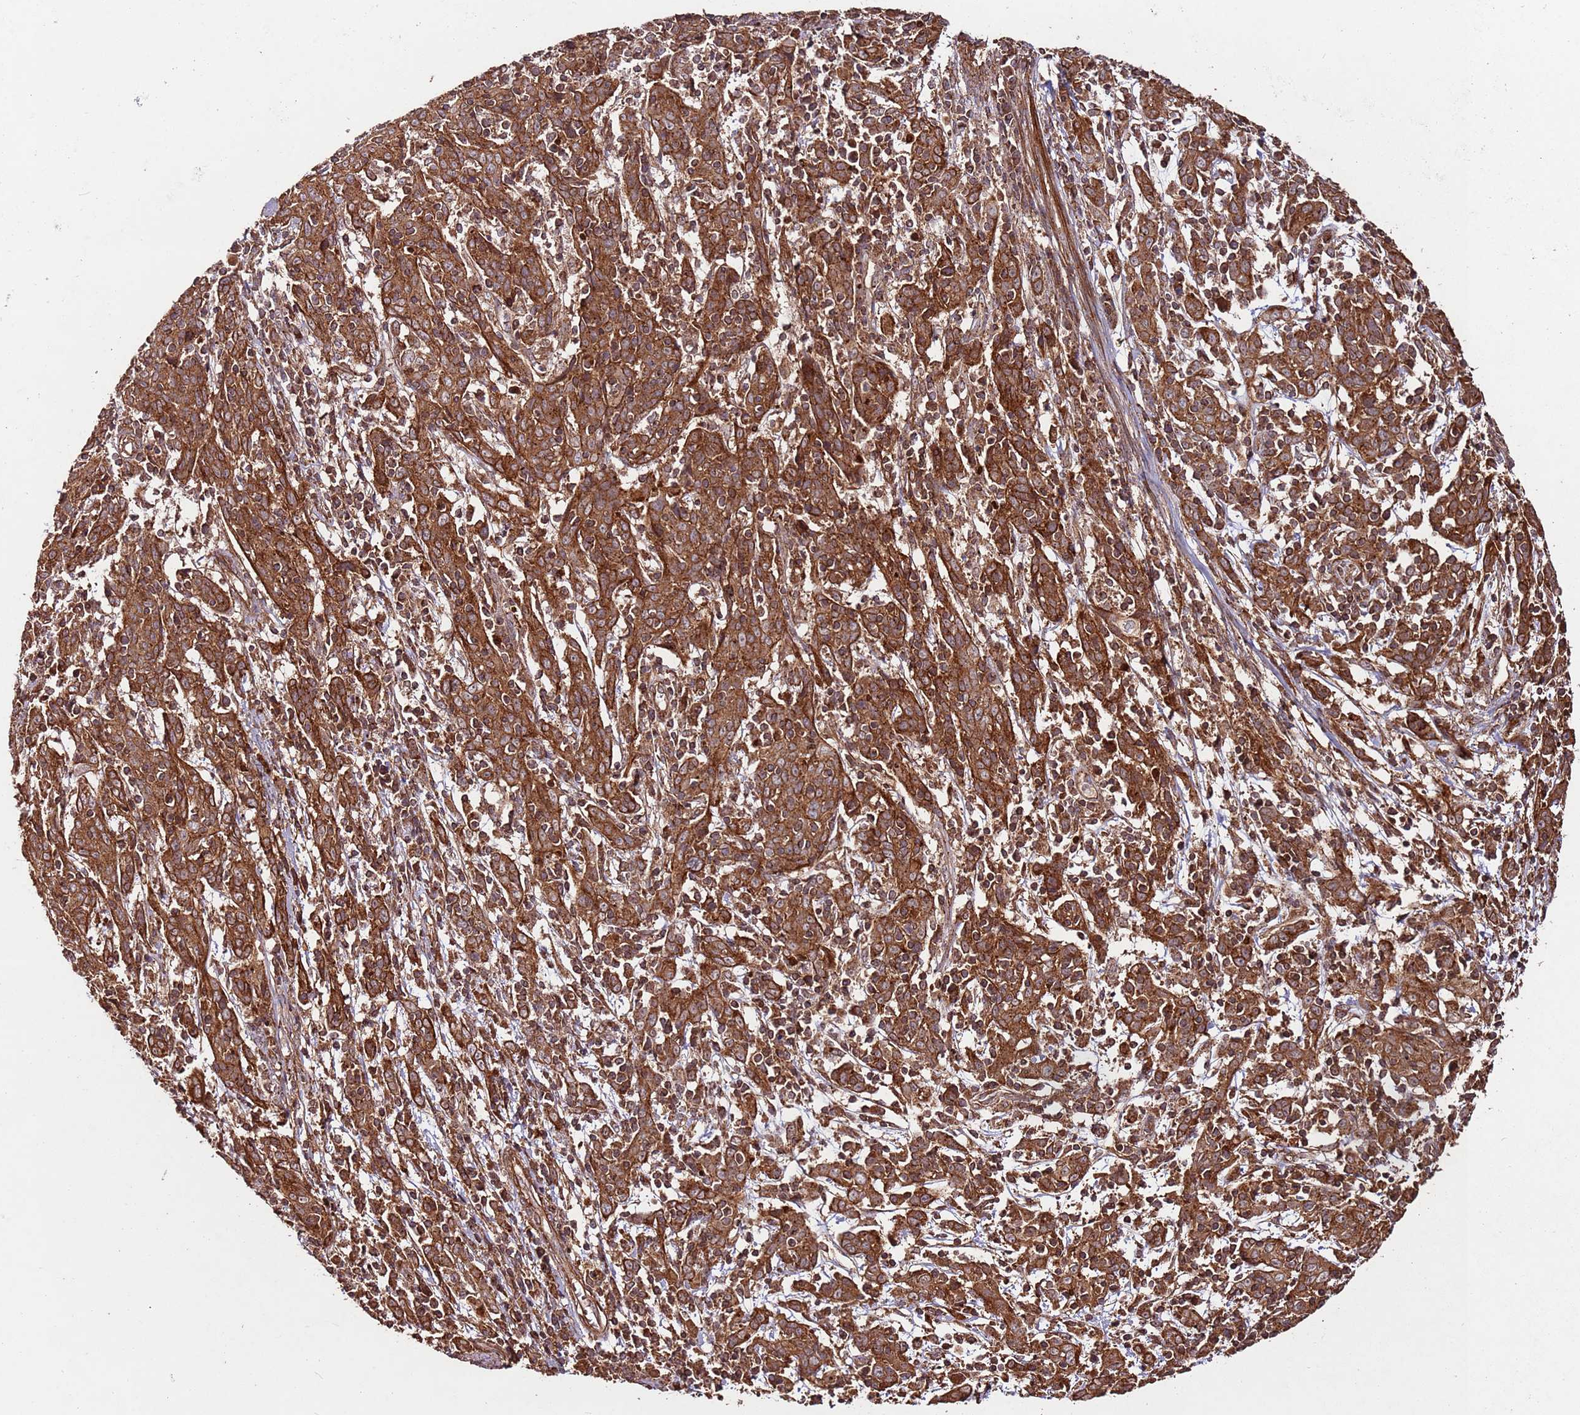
{"staining": {"intensity": "strong", "quantity": ">75%", "location": "cytoplasmic/membranous"}, "tissue": "cervical cancer", "cell_type": "Tumor cells", "image_type": "cancer", "snomed": [{"axis": "morphology", "description": "Squamous cell carcinoma, NOS"}, {"axis": "topography", "description": "Cervix"}], "caption": "Protein staining of cervical cancer tissue demonstrates strong cytoplasmic/membranous positivity in approximately >75% of tumor cells.", "gene": "FAM186A", "patient": {"sex": "female", "age": 67}}